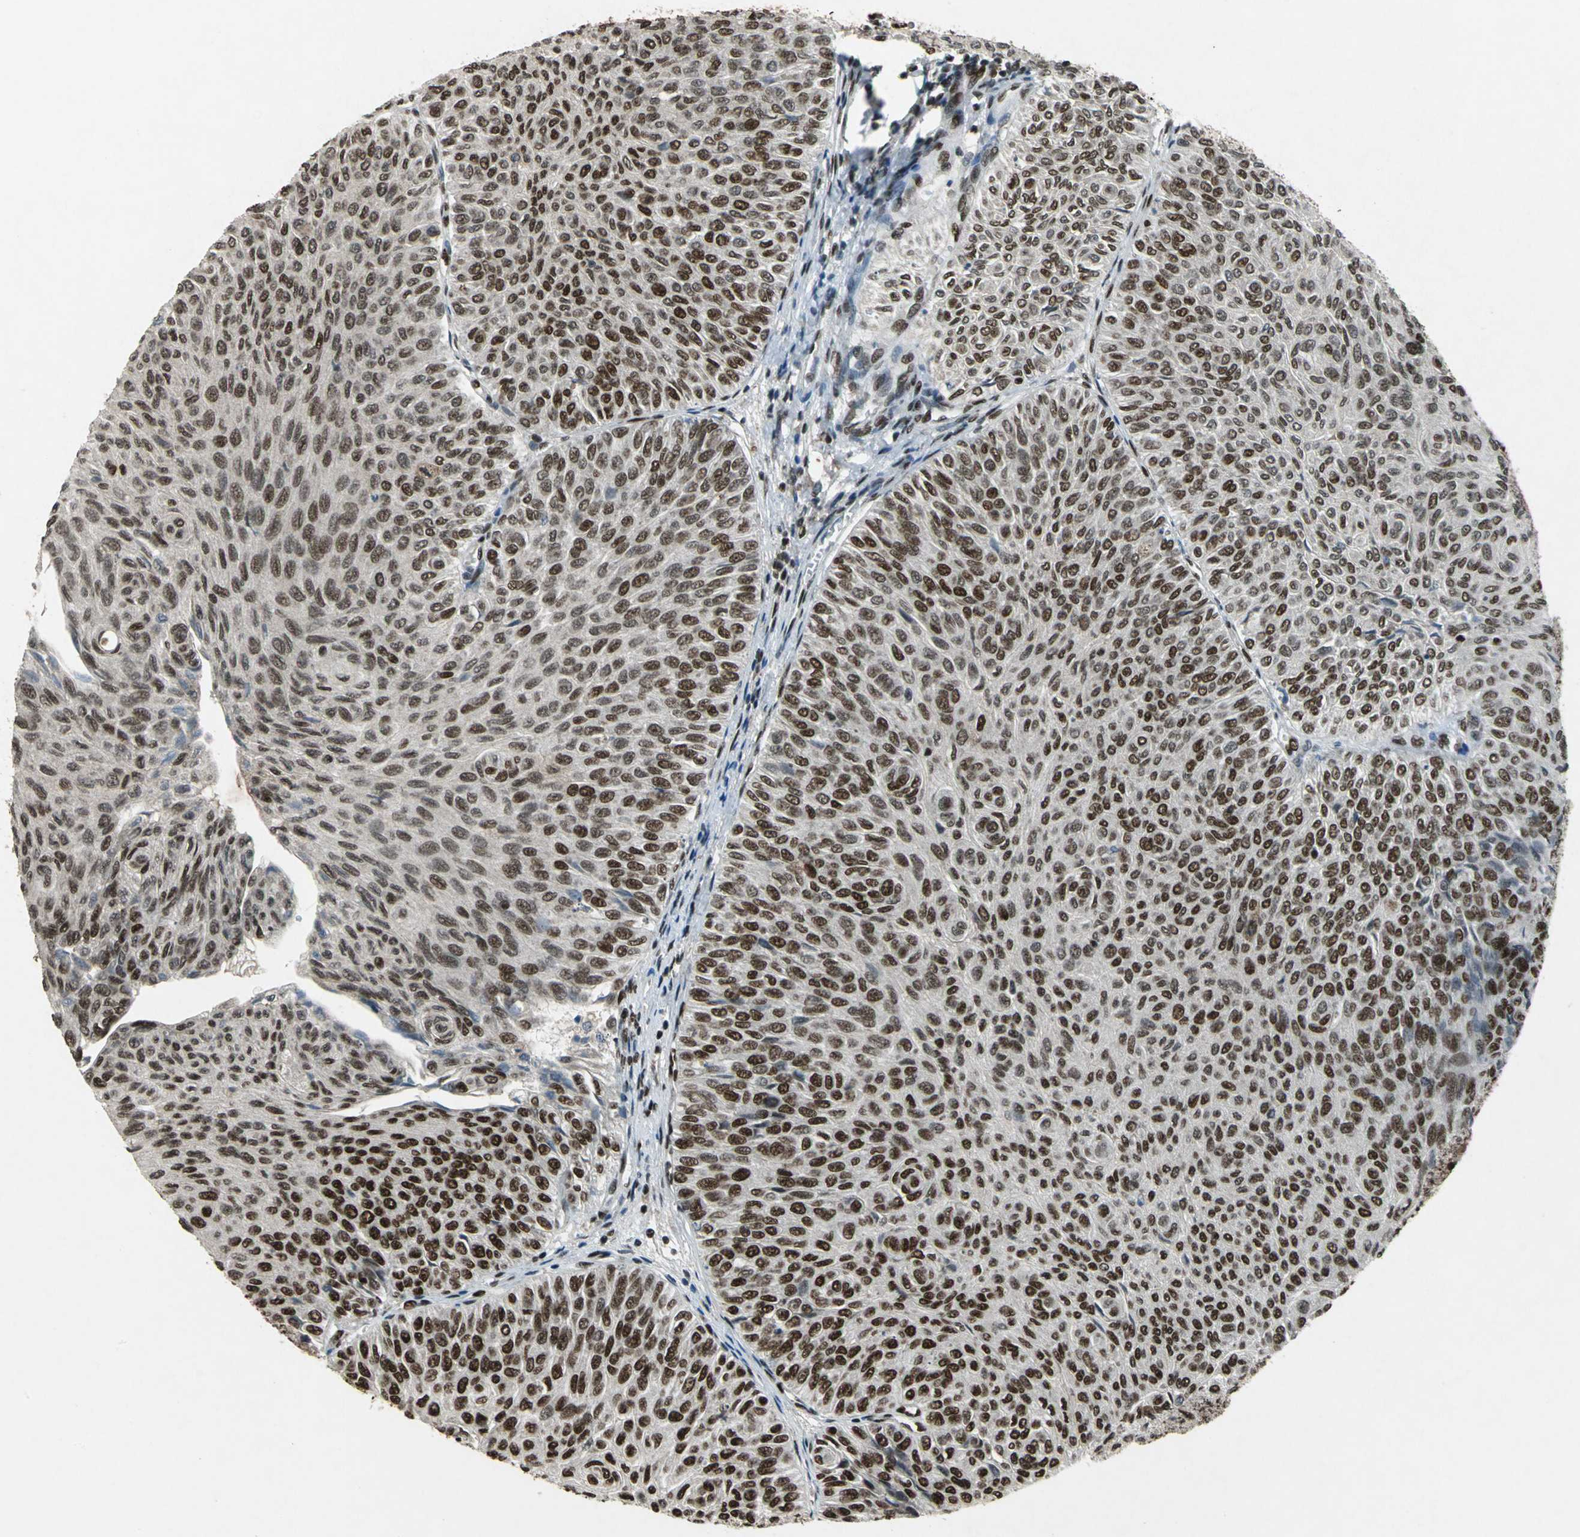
{"staining": {"intensity": "strong", "quantity": ">75%", "location": "nuclear"}, "tissue": "urothelial cancer", "cell_type": "Tumor cells", "image_type": "cancer", "snomed": [{"axis": "morphology", "description": "Urothelial carcinoma, Low grade"}, {"axis": "topography", "description": "Urinary bladder"}], "caption": "Immunohistochemical staining of human urothelial cancer displays strong nuclear protein positivity in about >75% of tumor cells.", "gene": "MTA2", "patient": {"sex": "male", "age": 78}}